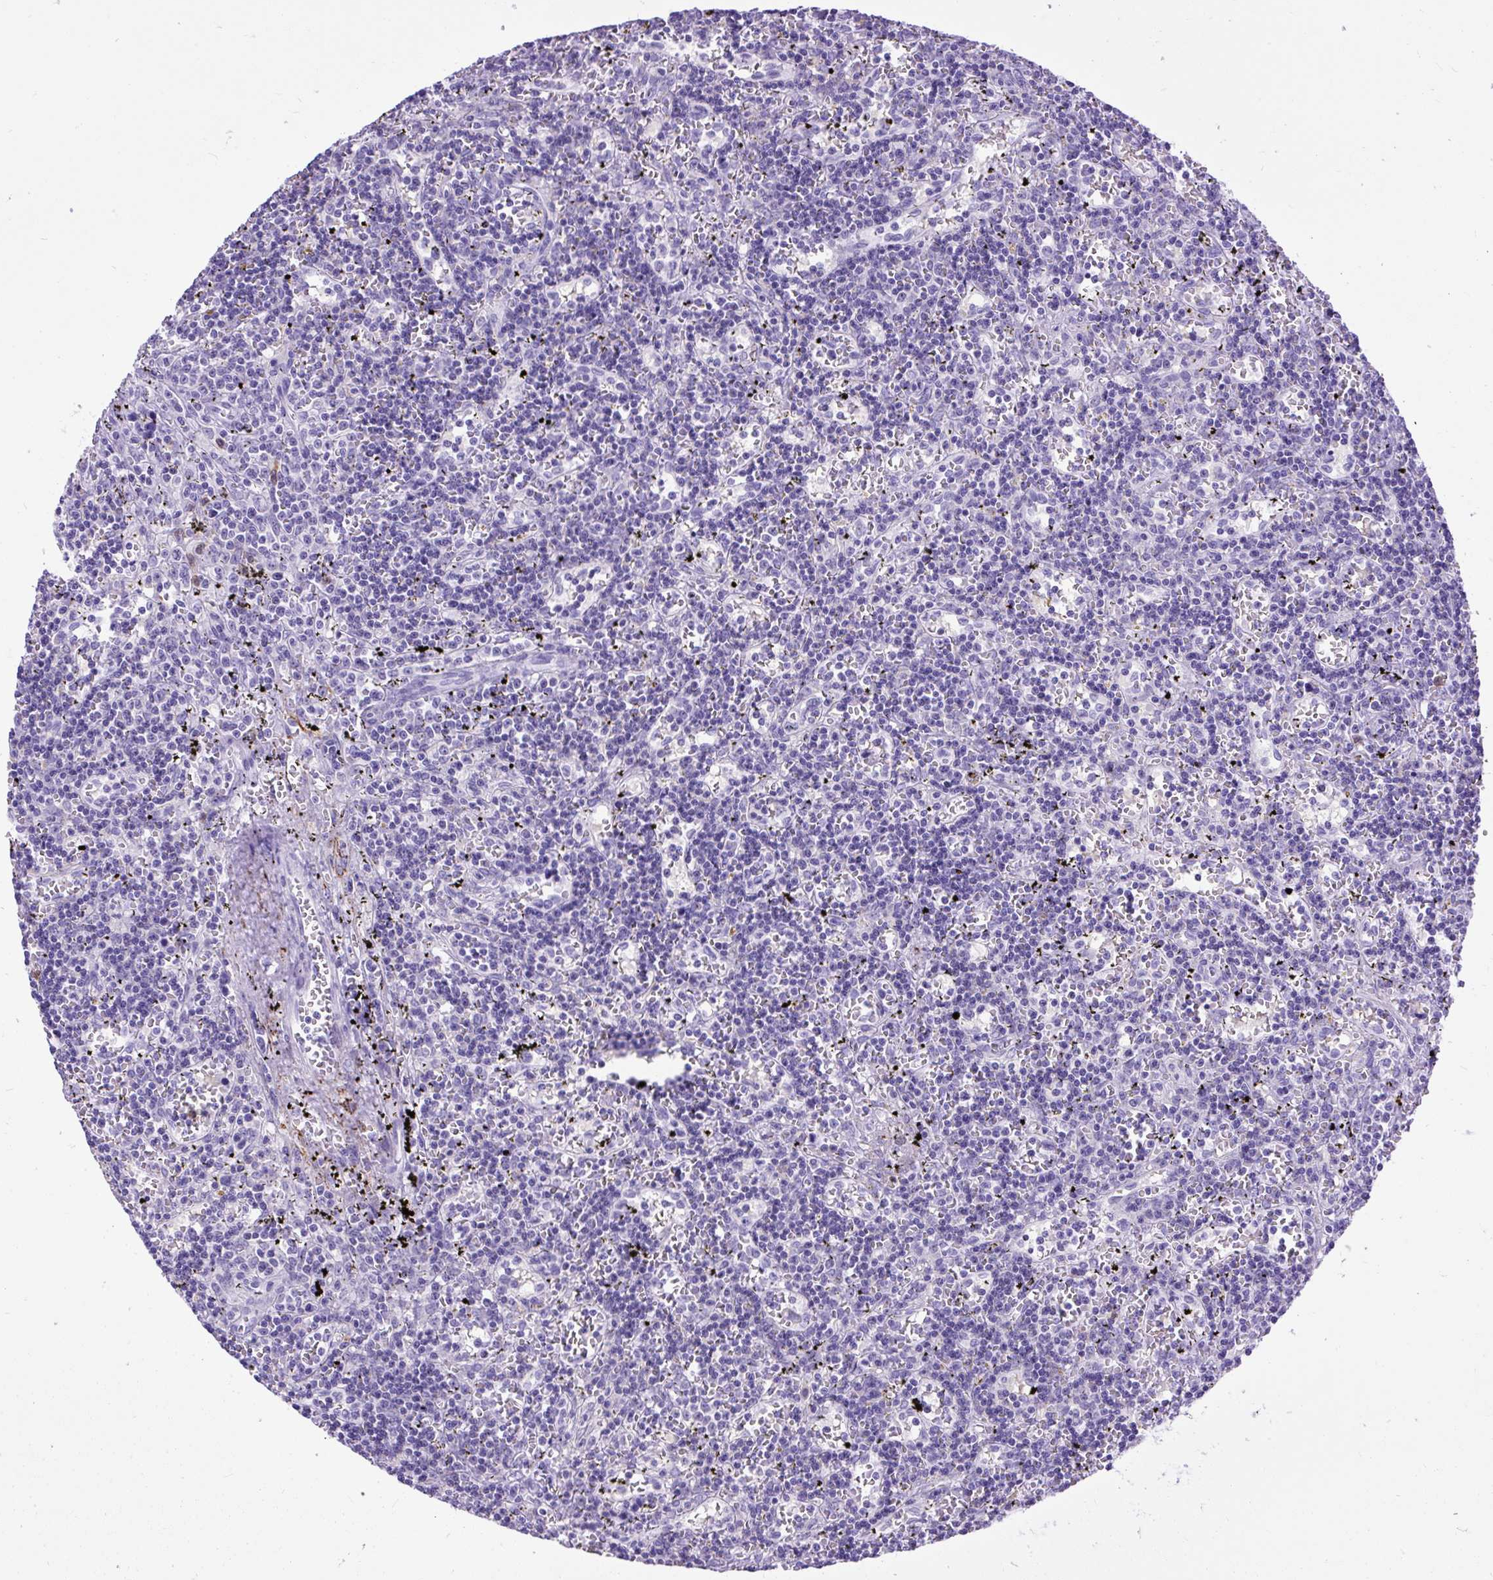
{"staining": {"intensity": "negative", "quantity": "none", "location": "none"}, "tissue": "lymphoma", "cell_type": "Tumor cells", "image_type": "cancer", "snomed": [{"axis": "morphology", "description": "Malignant lymphoma, non-Hodgkin's type, Low grade"}, {"axis": "topography", "description": "Spleen"}], "caption": "Histopathology image shows no protein staining in tumor cells of lymphoma tissue.", "gene": "ZNF256", "patient": {"sex": "male", "age": 60}}